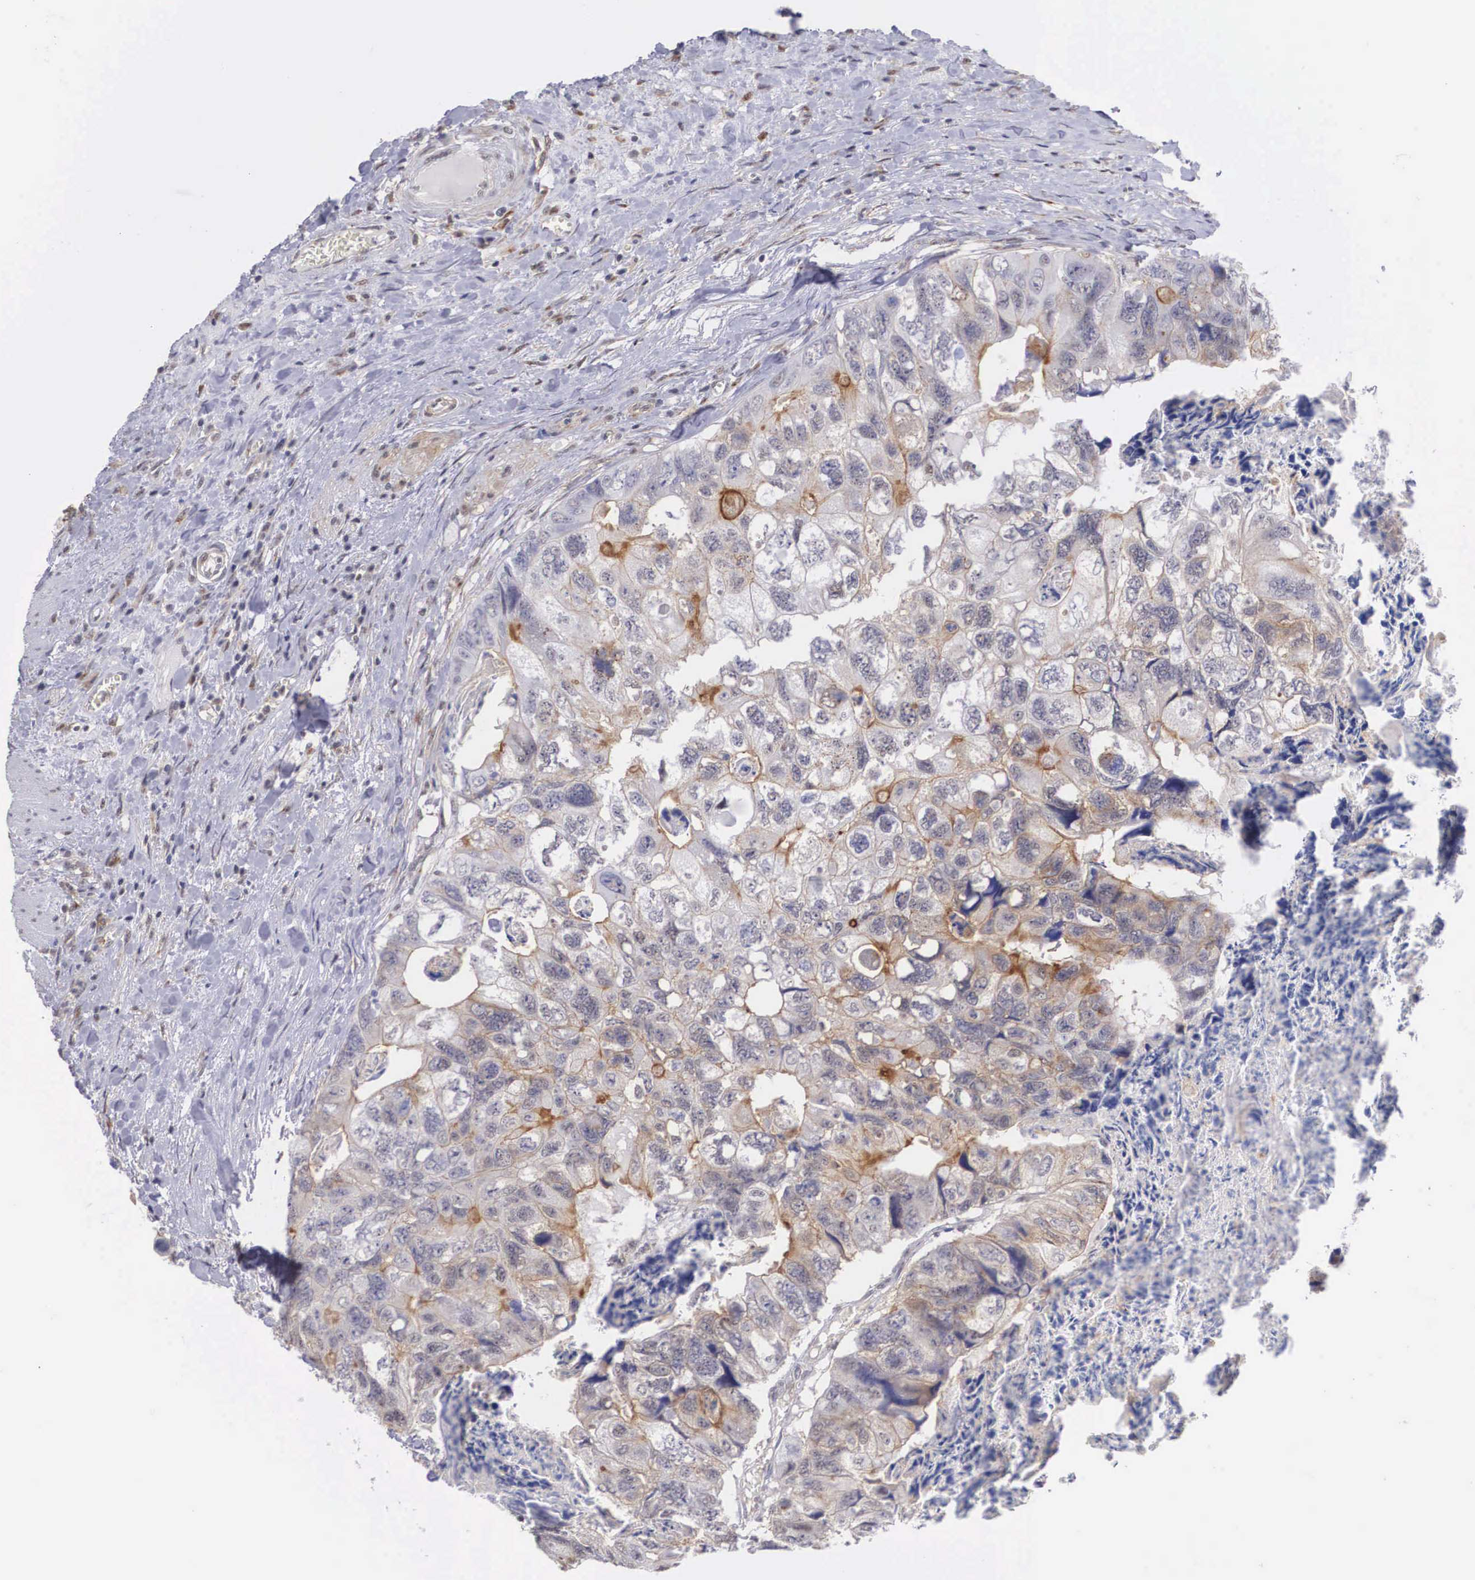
{"staining": {"intensity": "weak", "quantity": "<25%", "location": "cytoplasmic/membranous"}, "tissue": "colorectal cancer", "cell_type": "Tumor cells", "image_type": "cancer", "snomed": [{"axis": "morphology", "description": "Adenocarcinoma, NOS"}, {"axis": "topography", "description": "Rectum"}], "caption": "Tumor cells are negative for brown protein staining in colorectal cancer.", "gene": "NR4A2", "patient": {"sex": "female", "age": 82}}